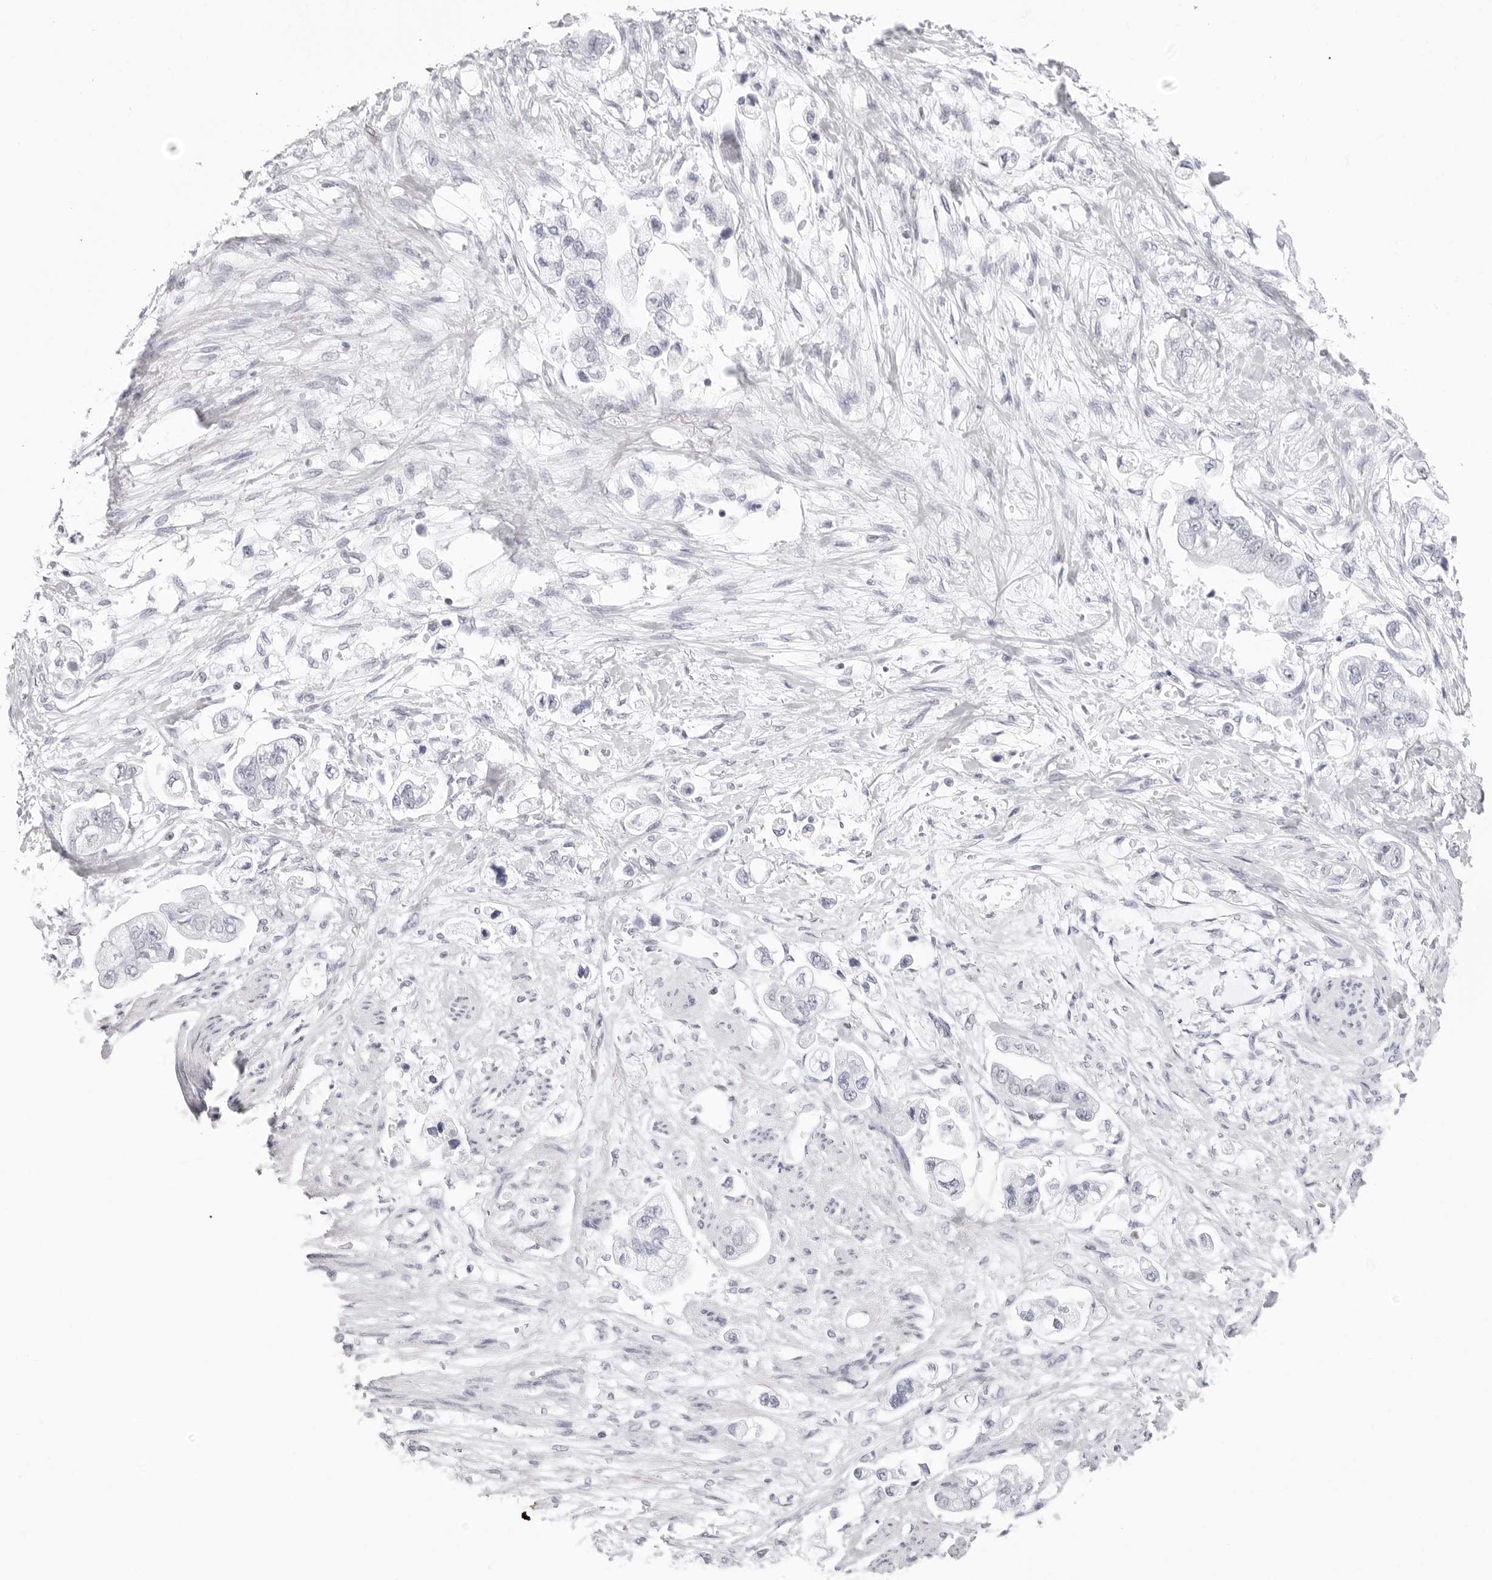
{"staining": {"intensity": "negative", "quantity": "none", "location": "none"}, "tissue": "stomach cancer", "cell_type": "Tumor cells", "image_type": "cancer", "snomed": [{"axis": "morphology", "description": "Adenocarcinoma, NOS"}, {"axis": "topography", "description": "Stomach"}], "caption": "Stomach cancer (adenocarcinoma) was stained to show a protein in brown. There is no significant expression in tumor cells.", "gene": "NASP", "patient": {"sex": "male", "age": 62}}